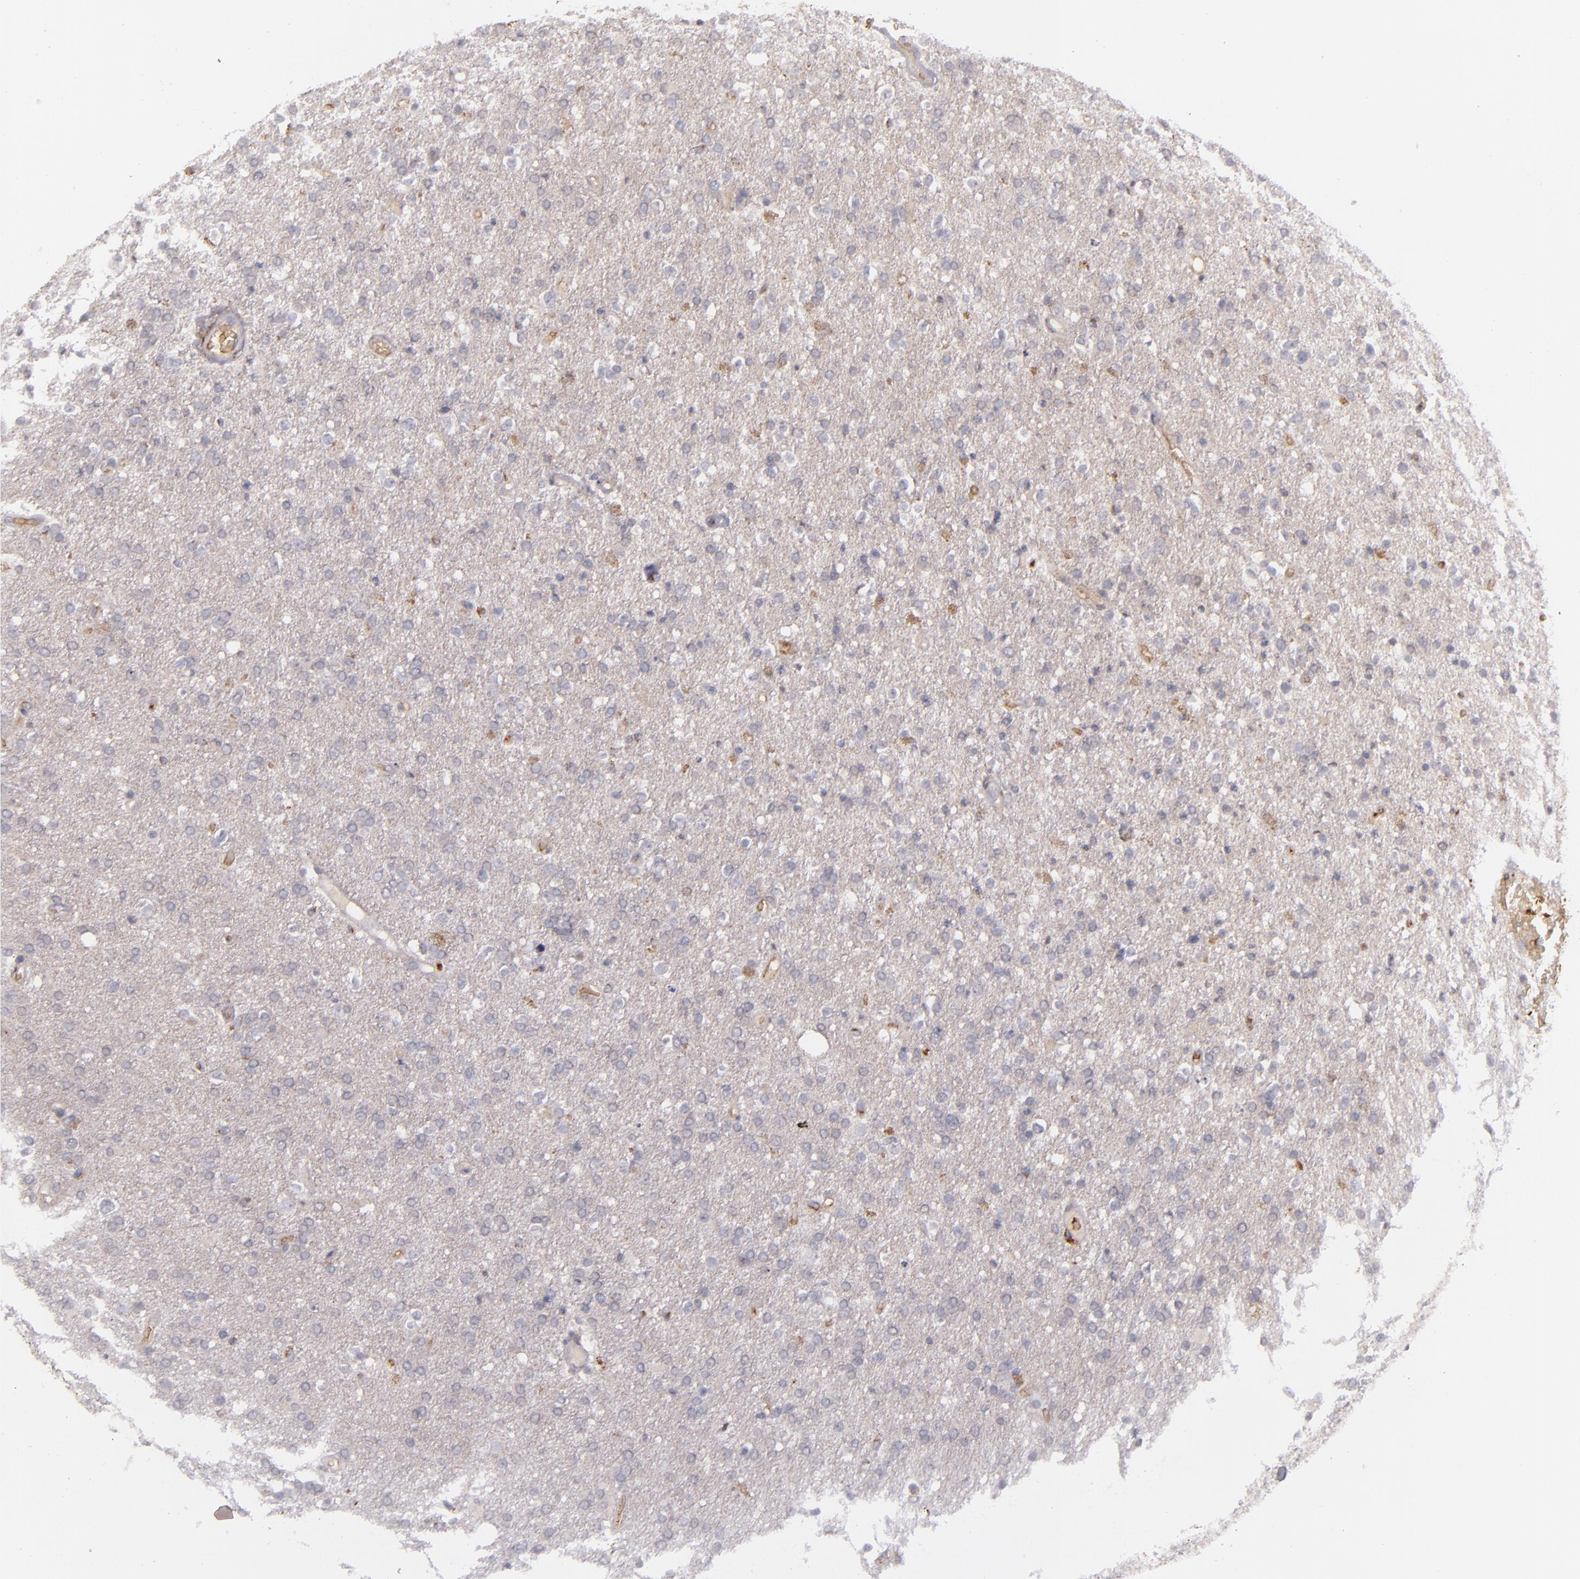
{"staining": {"intensity": "negative", "quantity": "none", "location": "none"}, "tissue": "glioma", "cell_type": "Tumor cells", "image_type": "cancer", "snomed": [{"axis": "morphology", "description": "Glioma, malignant, High grade"}, {"axis": "topography", "description": "Brain"}], "caption": "Immunohistochemistry micrograph of human glioma stained for a protein (brown), which exhibits no expression in tumor cells.", "gene": "ACE", "patient": {"sex": "male", "age": 33}}